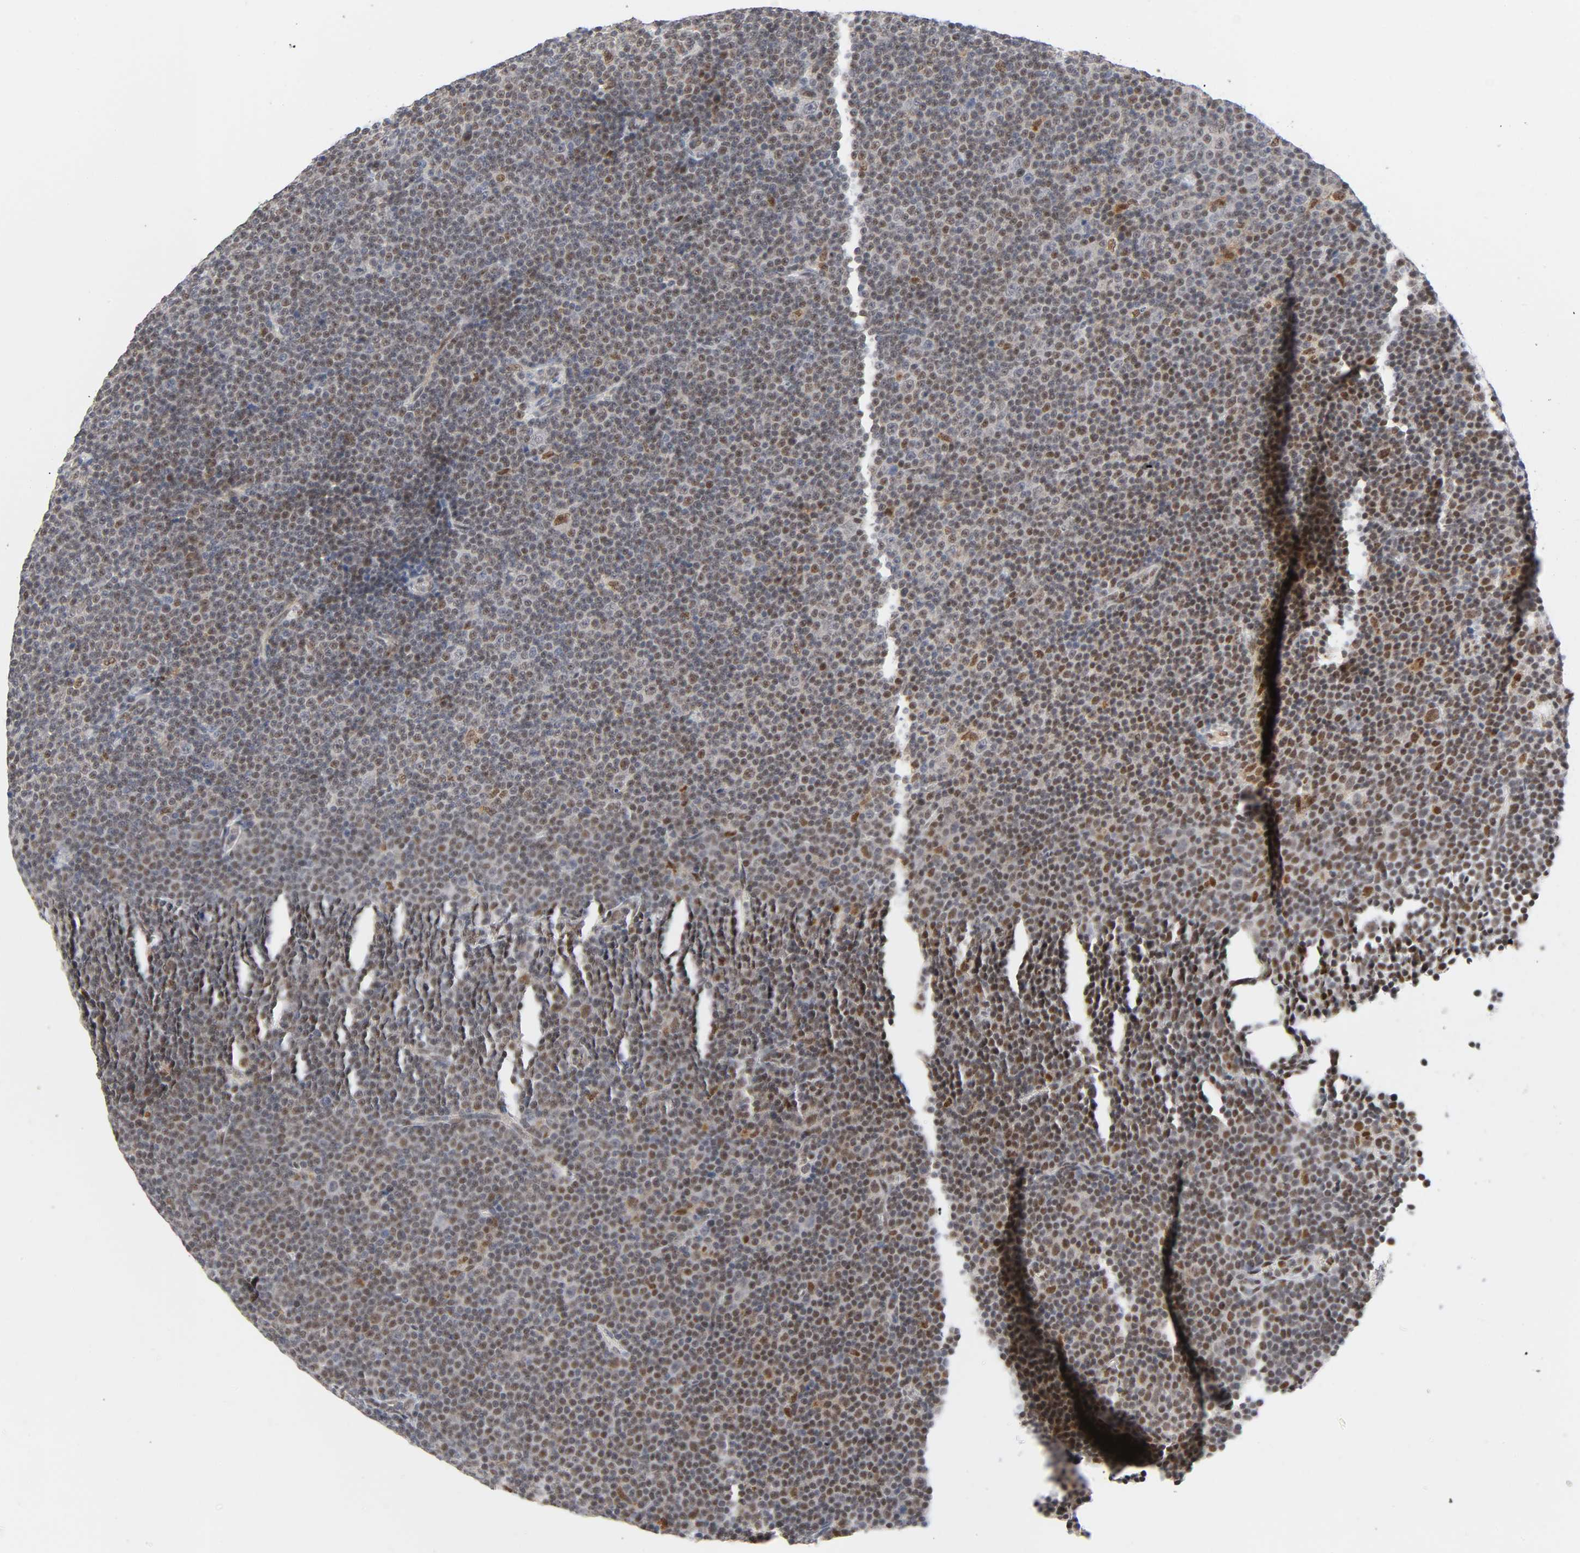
{"staining": {"intensity": "moderate", "quantity": "25%-75%", "location": "cytoplasmic/membranous,nuclear"}, "tissue": "lymphoma", "cell_type": "Tumor cells", "image_type": "cancer", "snomed": [{"axis": "morphology", "description": "Malignant lymphoma, non-Hodgkin's type, Low grade"}, {"axis": "topography", "description": "Lymph node"}], "caption": "The histopathology image displays a brown stain indicating the presence of a protein in the cytoplasmic/membranous and nuclear of tumor cells in malignant lymphoma, non-Hodgkin's type (low-grade).", "gene": "KAT2B", "patient": {"sex": "female", "age": 67}}